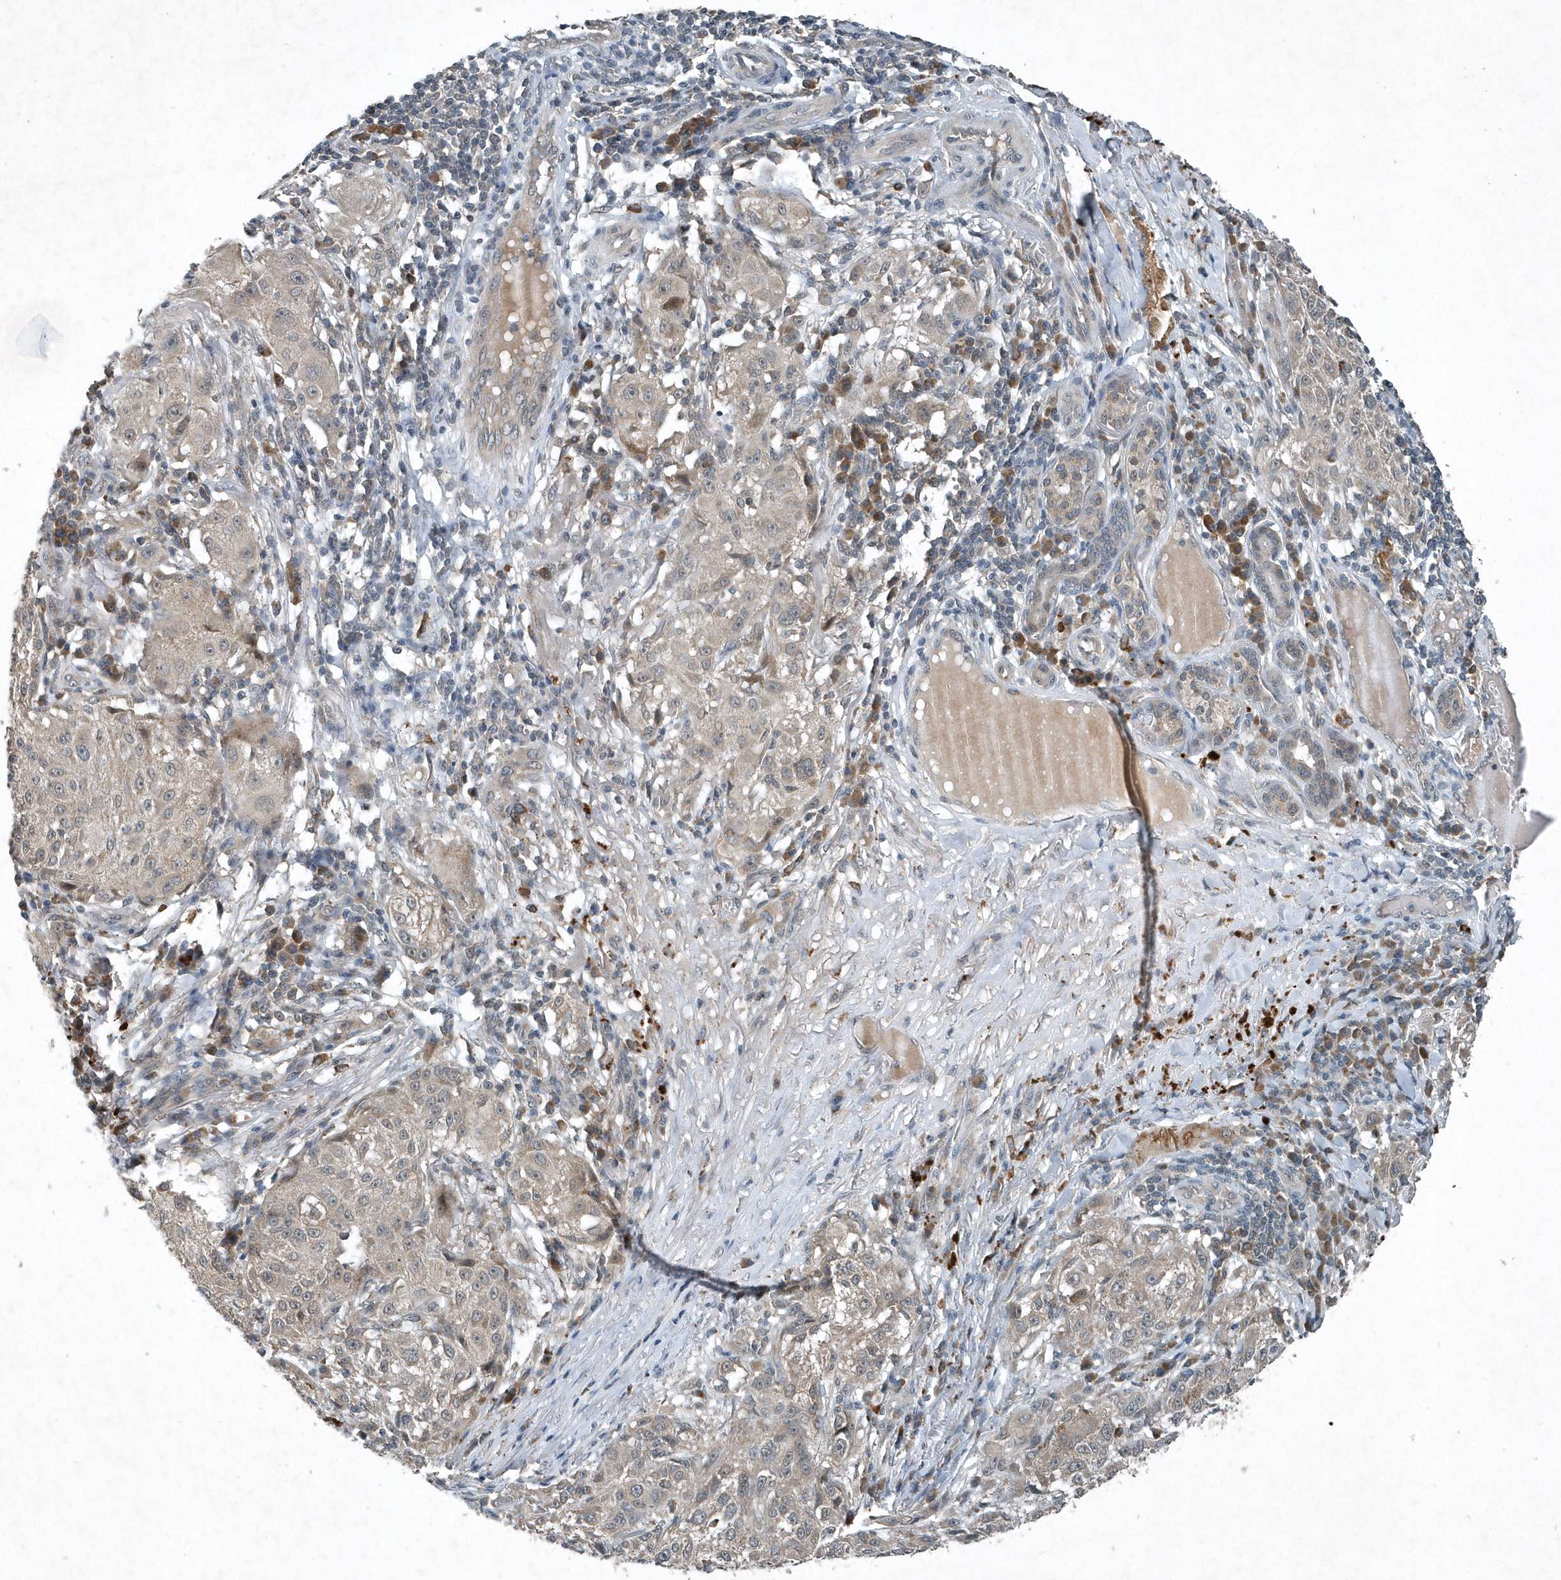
{"staining": {"intensity": "negative", "quantity": "none", "location": "none"}, "tissue": "melanoma", "cell_type": "Tumor cells", "image_type": "cancer", "snomed": [{"axis": "morphology", "description": "Necrosis, NOS"}, {"axis": "morphology", "description": "Malignant melanoma, NOS"}, {"axis": "topography", "description": "Skin"}], "caption": "Tumor cells are negative for brown protein staining in melanoma. The staining was performed using DAB (3,3'-diaminobenzidine) to visualize the protein expression in brown, while the nuclei were stained in blue with hematoxylin (Magnification: 20x).", "gene": "SCFD2", "patient": {"sex": "female", "age": 87}}